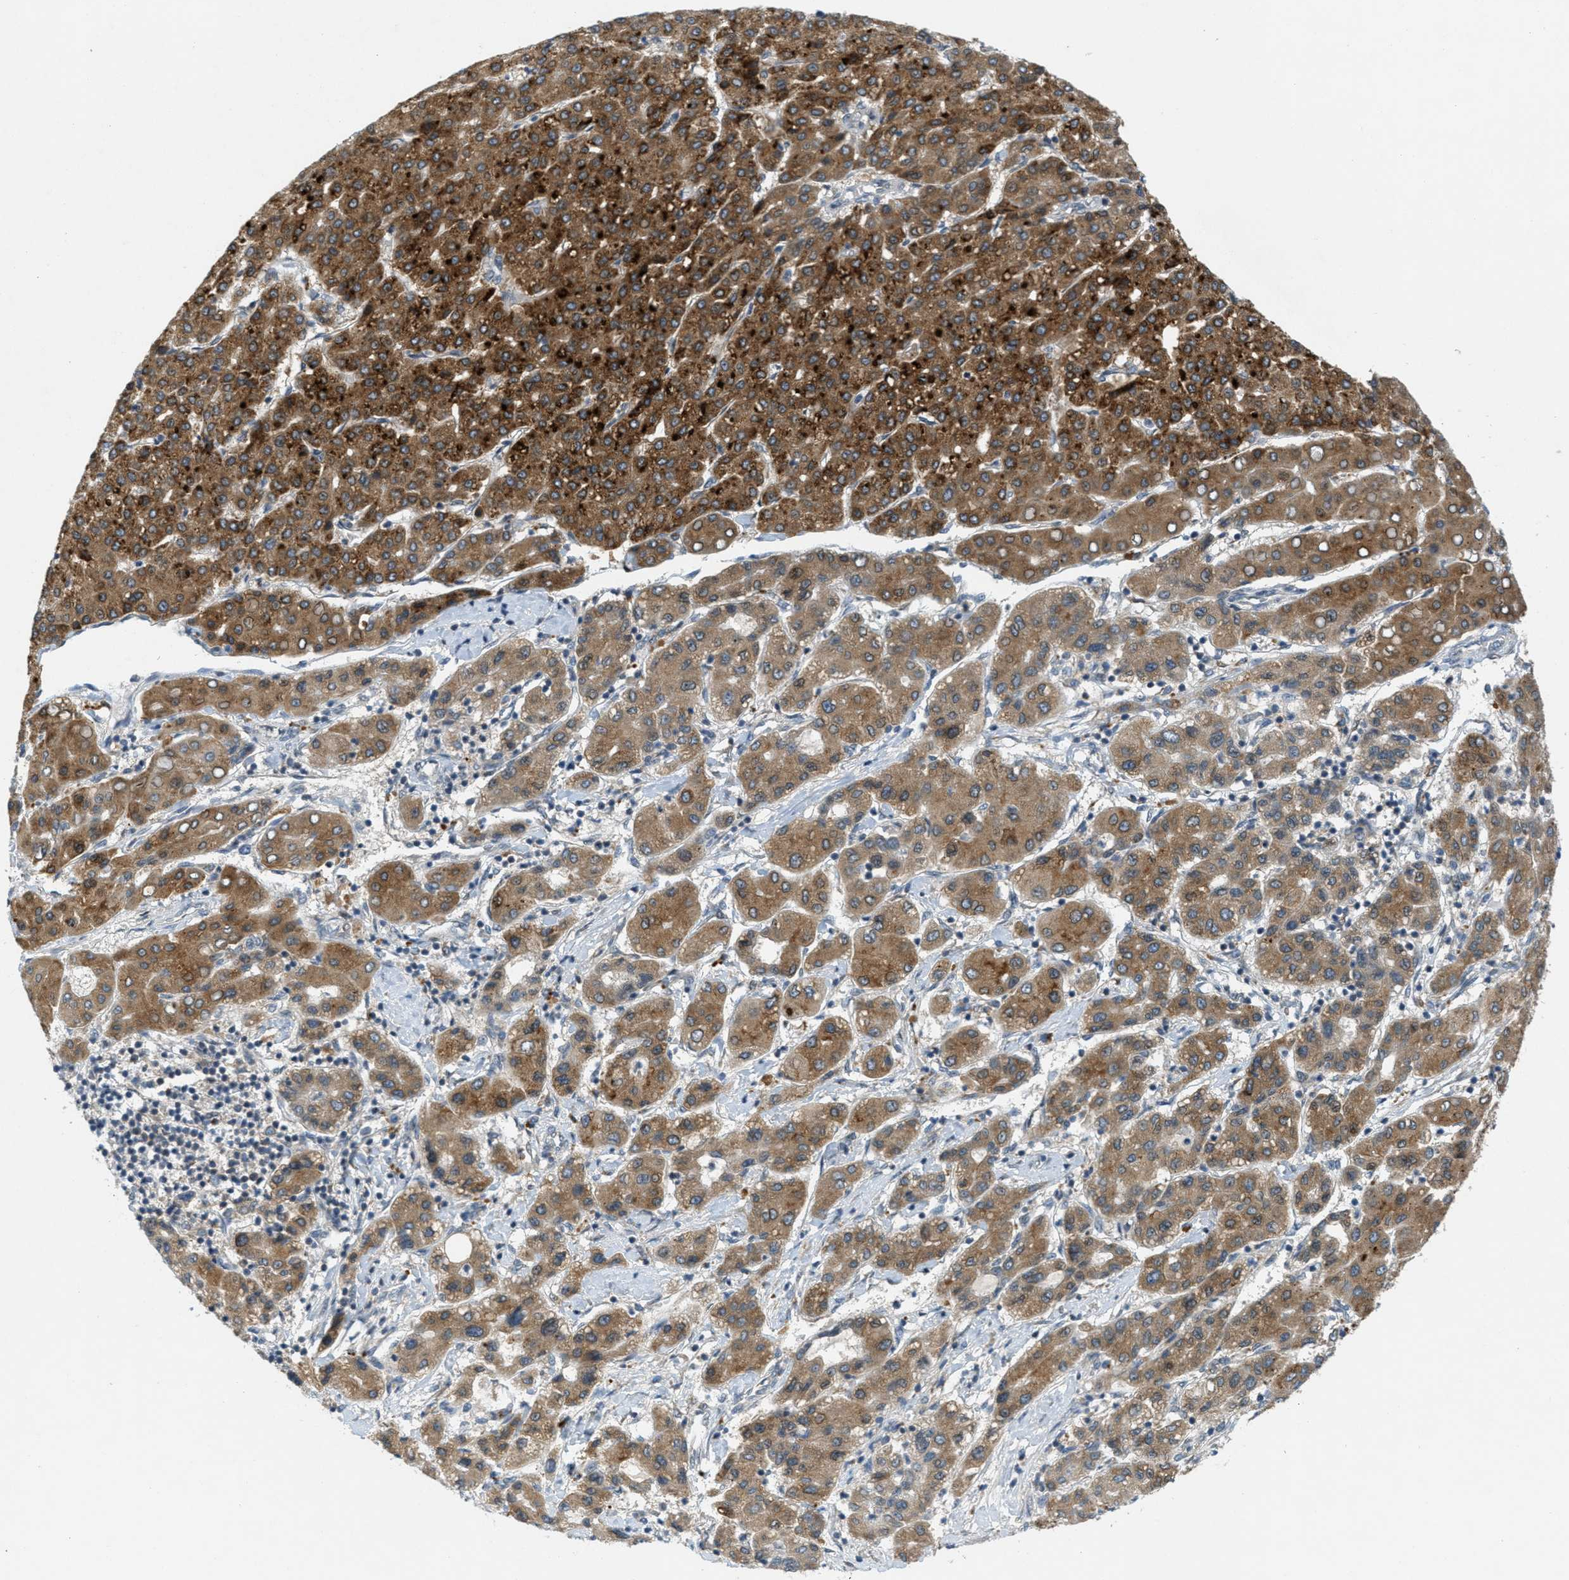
{"staining": {"intensity": "strong", "quantity": ">75%", "location": "cytoplasmic/membranous"}, "tissue": "liver cancer", "cell_type": "Tumor cells", "image_type": "cancer", "snomed": [{"axis": "morphology", "description": "Carcinoma, Hepatocellular, NOS"}, {"axis": "topography", "description": "Liver"}], "caption": "A high-resolution micrograph shows immunohistochemistry staining of liver cancer (hepatocellular carcinoma), which displays strong cytoplasmic/membranous positivity in about >75% of tumor cells.", "gene": "SIGMAR1", "patient": {"sex": "male", "age": 65}}